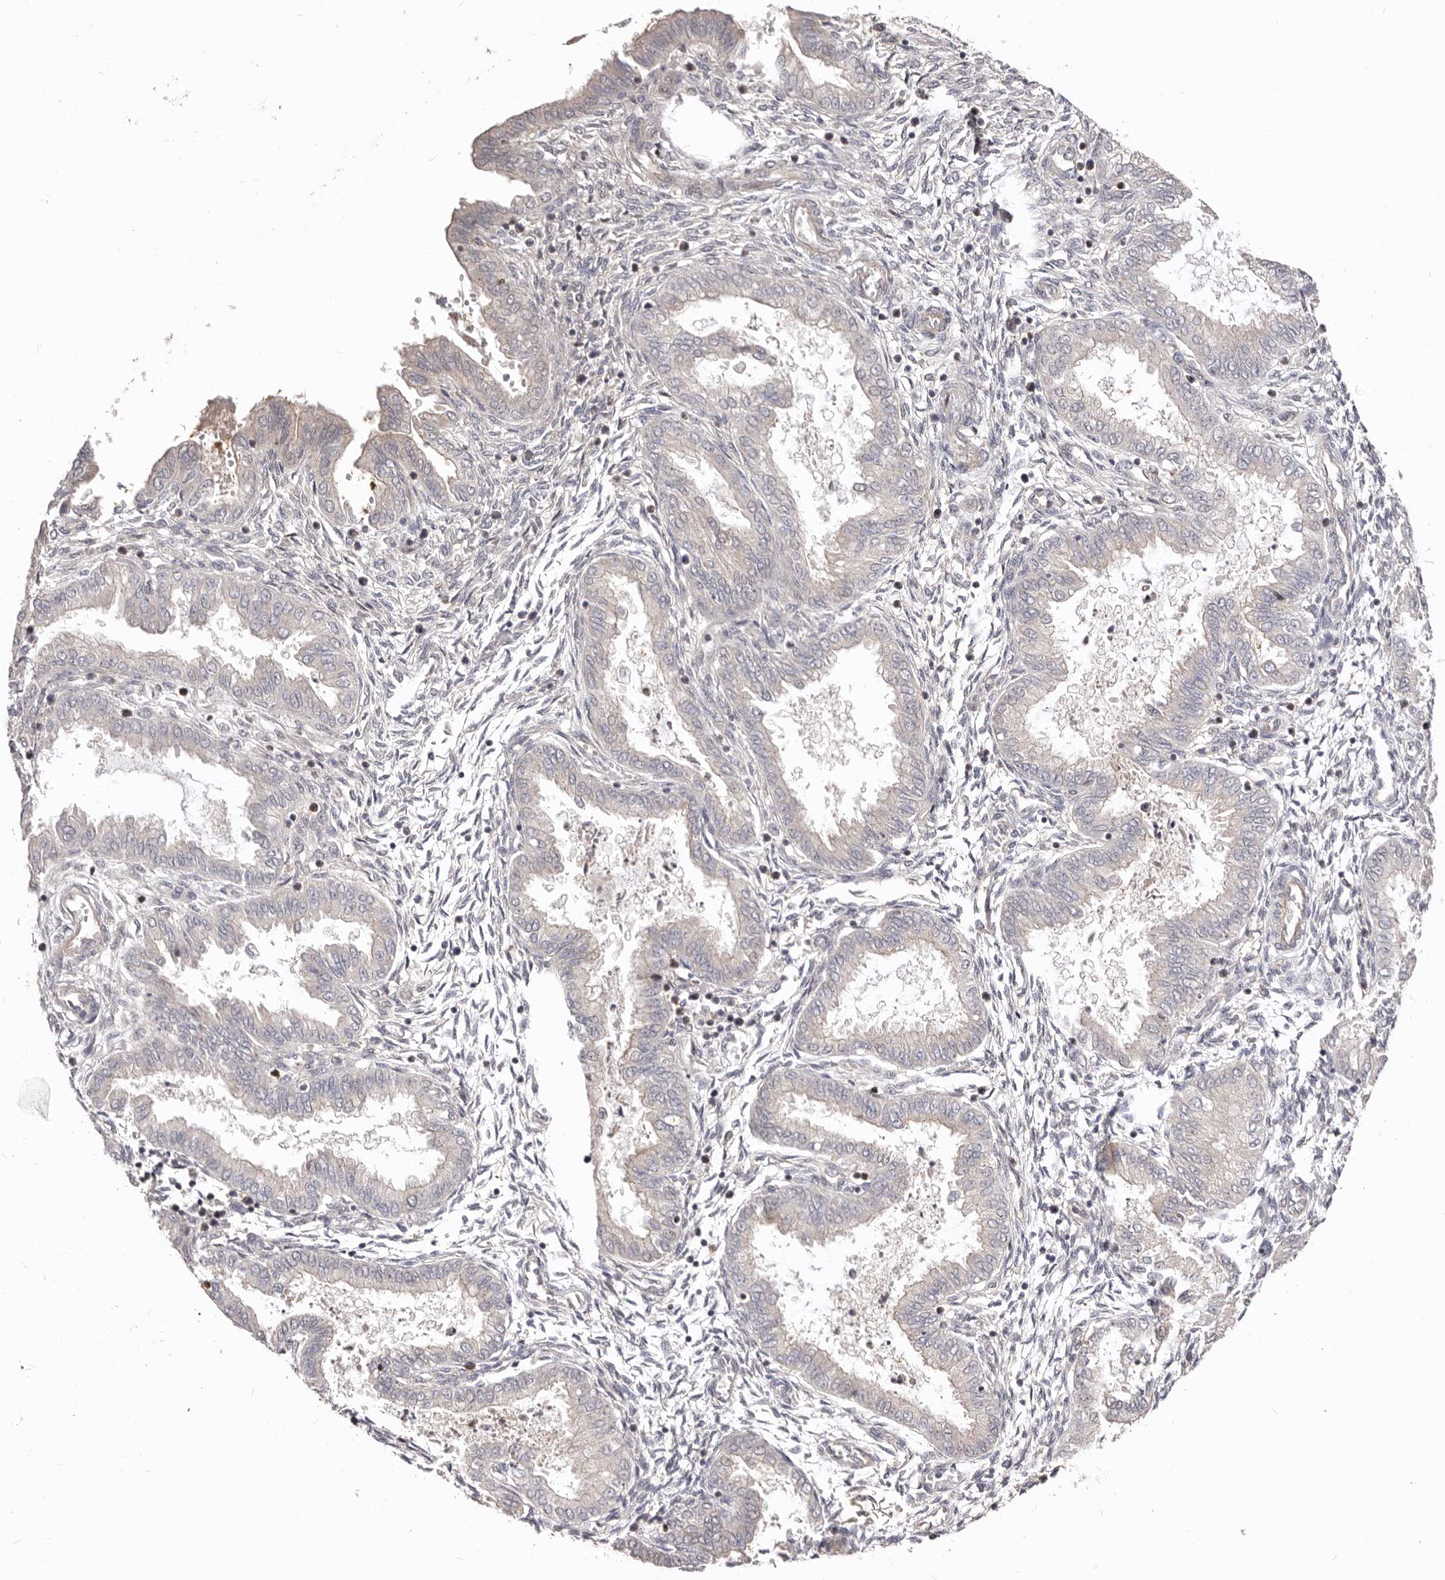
{"staining": {"intensity": "negative", "quantity": "none", "location": "none"}, "tissue": "endometrium", "cell_type": "Cells in endometrial stroma", "image_type": "normal", "snomed": [{"axis": "morphology", "description": "Normal tissue, NOS"}, {"axis": "topography", "description": "Endometrium"}], "caption": "Photomicrograph shows no significant protein positivity in cells in endometrial stroma of normal endometrium. The staining was performed using DAB to visualize the protein expression in brown, while the nuclei were stained in blue with hematoxylin (Magnification: 20x).", "gene": "GPATCH4", "patient": {"sex": "female", "age": 33}}